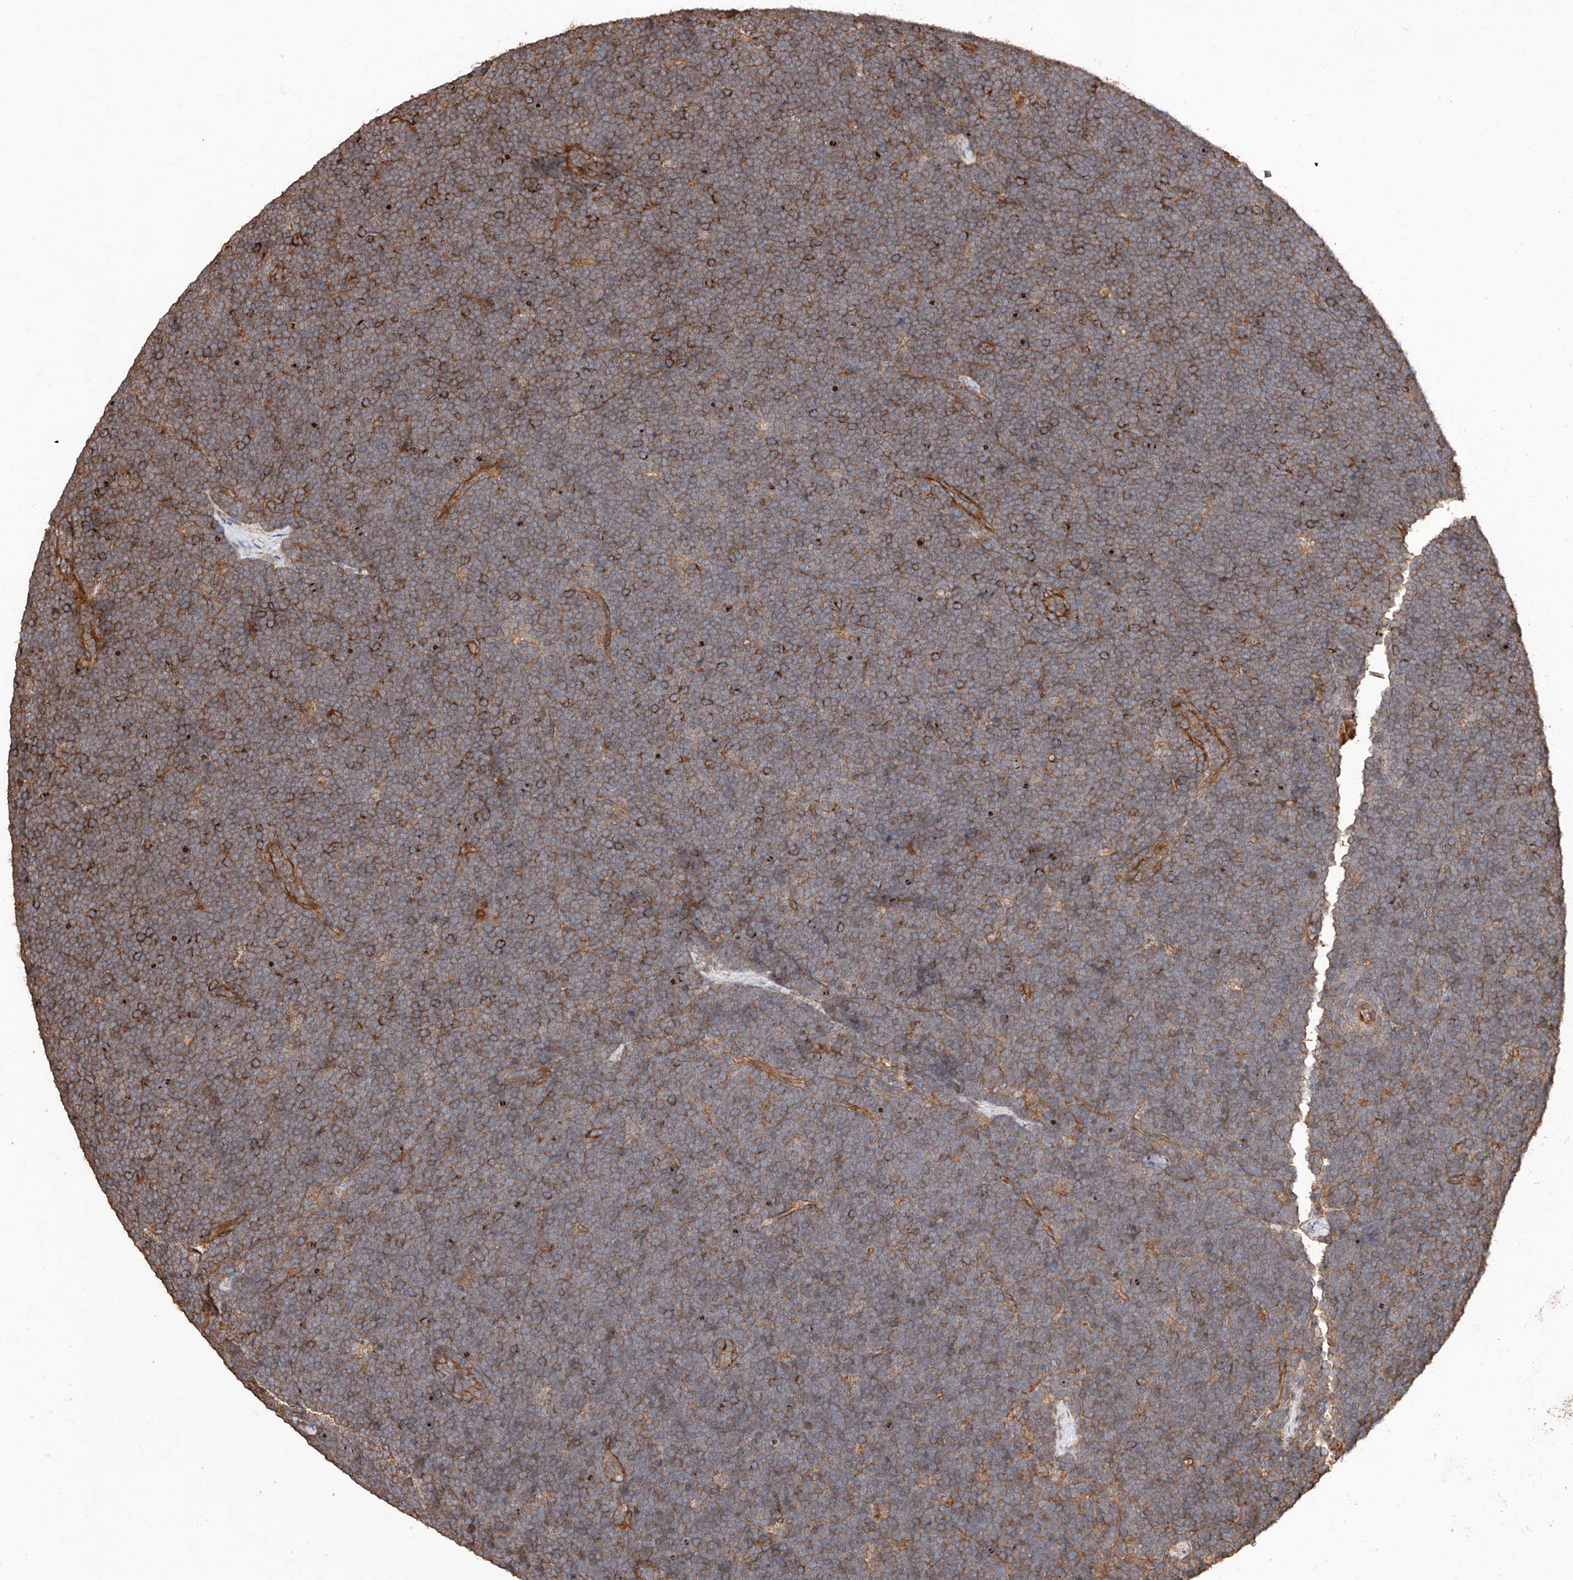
{"staining": {"intensity": "moderate", "quantity": ">75%", "location": "cytoplasmic/membranous"}, "tissue": "lymphoma", "cell_type": "Tumor cells", "image_type": "cancer", "snomed": [{"axis": "morphology", "description": "Malignant lymphoma, non-Hodgkin's type, High grade"}, {"axis": "topography", "description": "Lymph node"}], "caption": "This image displays immunohistochemistry staining of lymphoma, with medium moderate cytoplasmic/membranous positivity in approximately >75% of tumor cells.", "gene": "GHDC", "patient": {"sex": "male", "age": 13}}